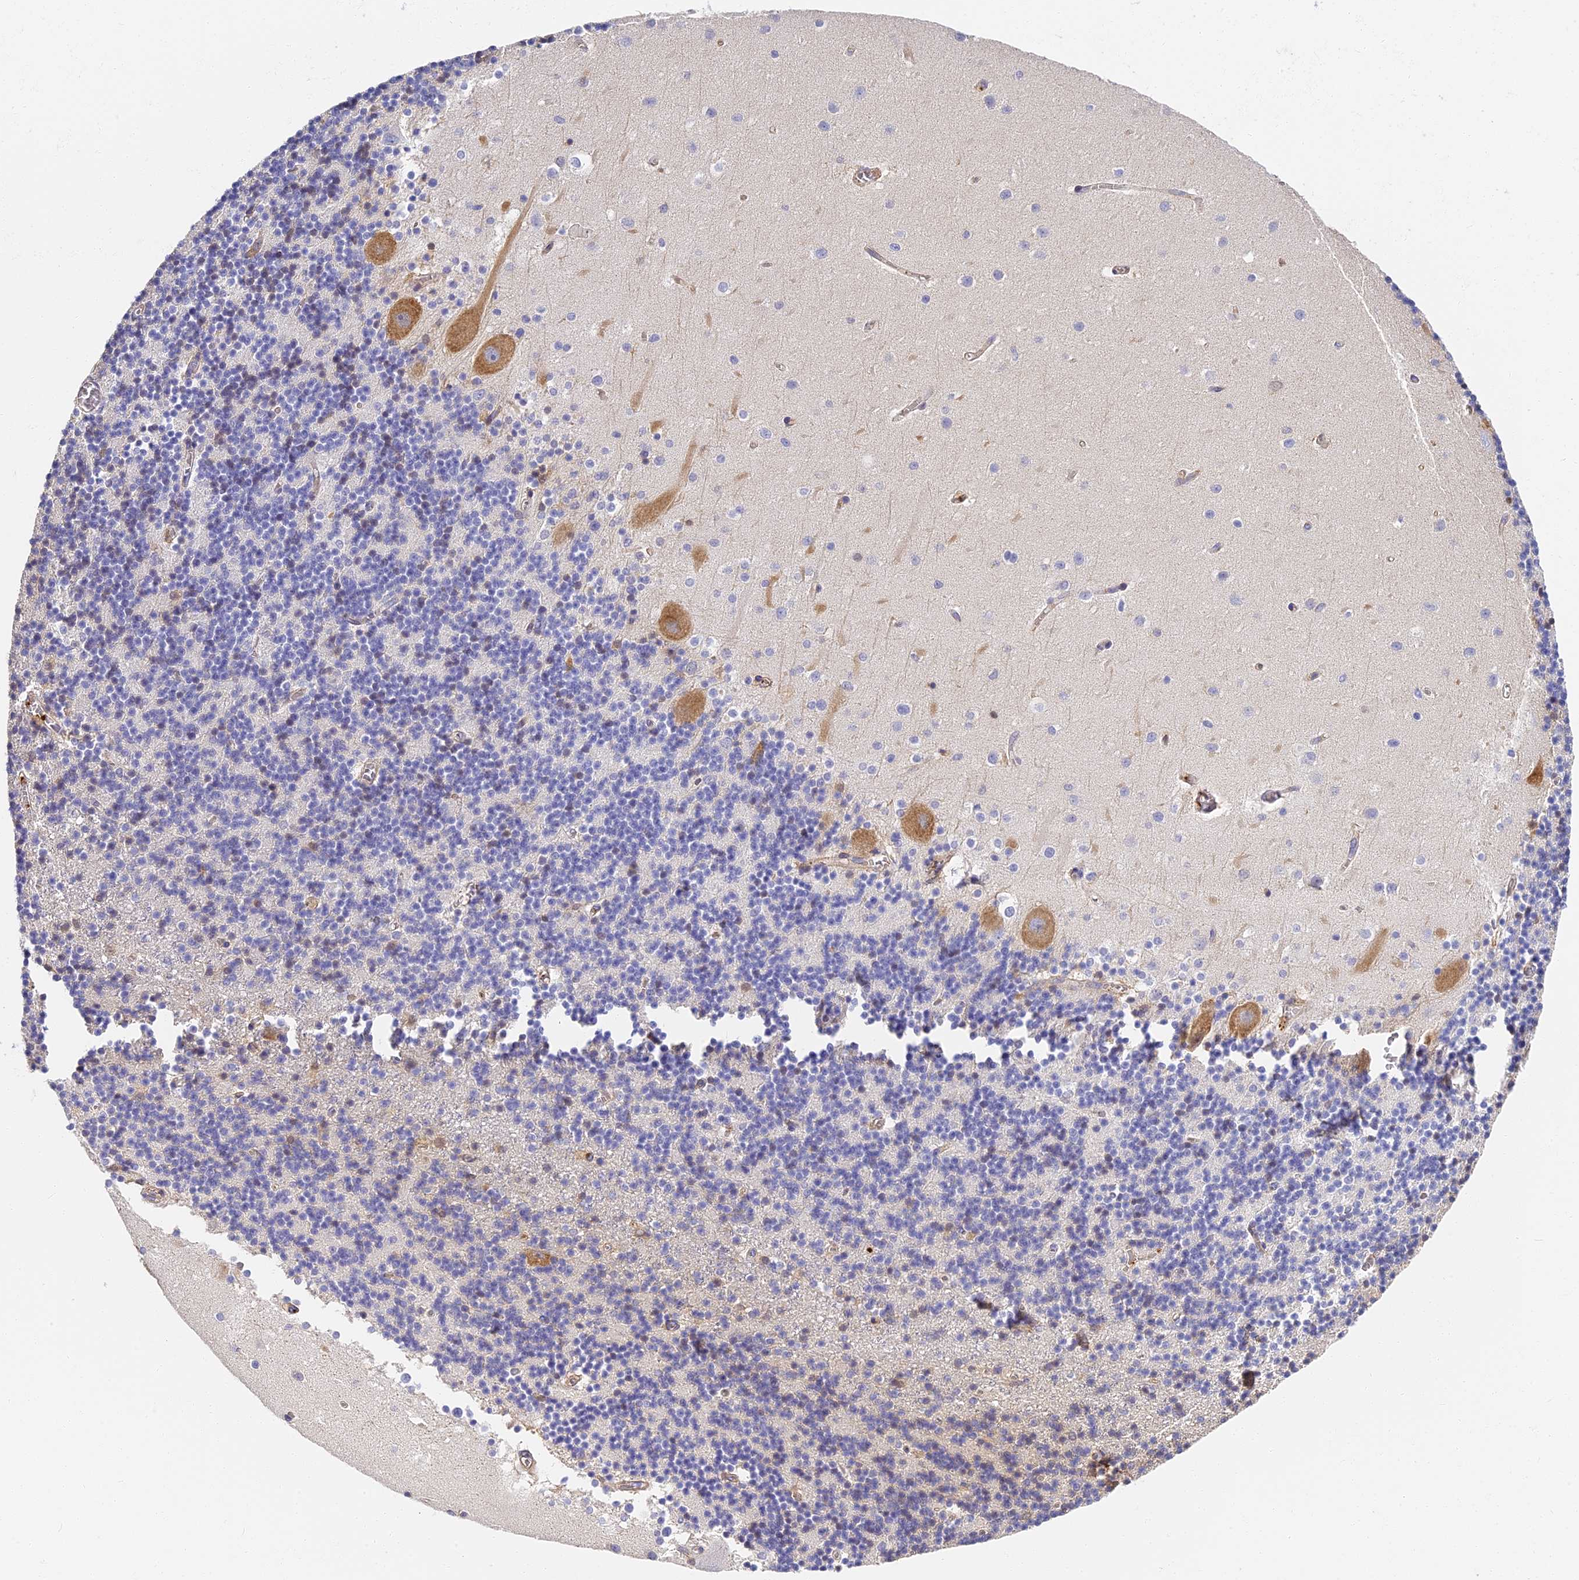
{"staining": {"intensity": "negative", "quantity": "none", "location": "none"}, "tissue": "cerebellum", "cell_type": "Cells in granular layer", "image_type": "normal", "snomed": [{"axis": "morphology", "description": "Normal tissue, NOS"}, {"axis": "topography", "description": "Cerebellum"}], "caption": "Cells in granular layer are negative for protein expression in benign human cerebellum.", "gene": "ITIH1", "patient": {"sex": "male", "age": 54}}